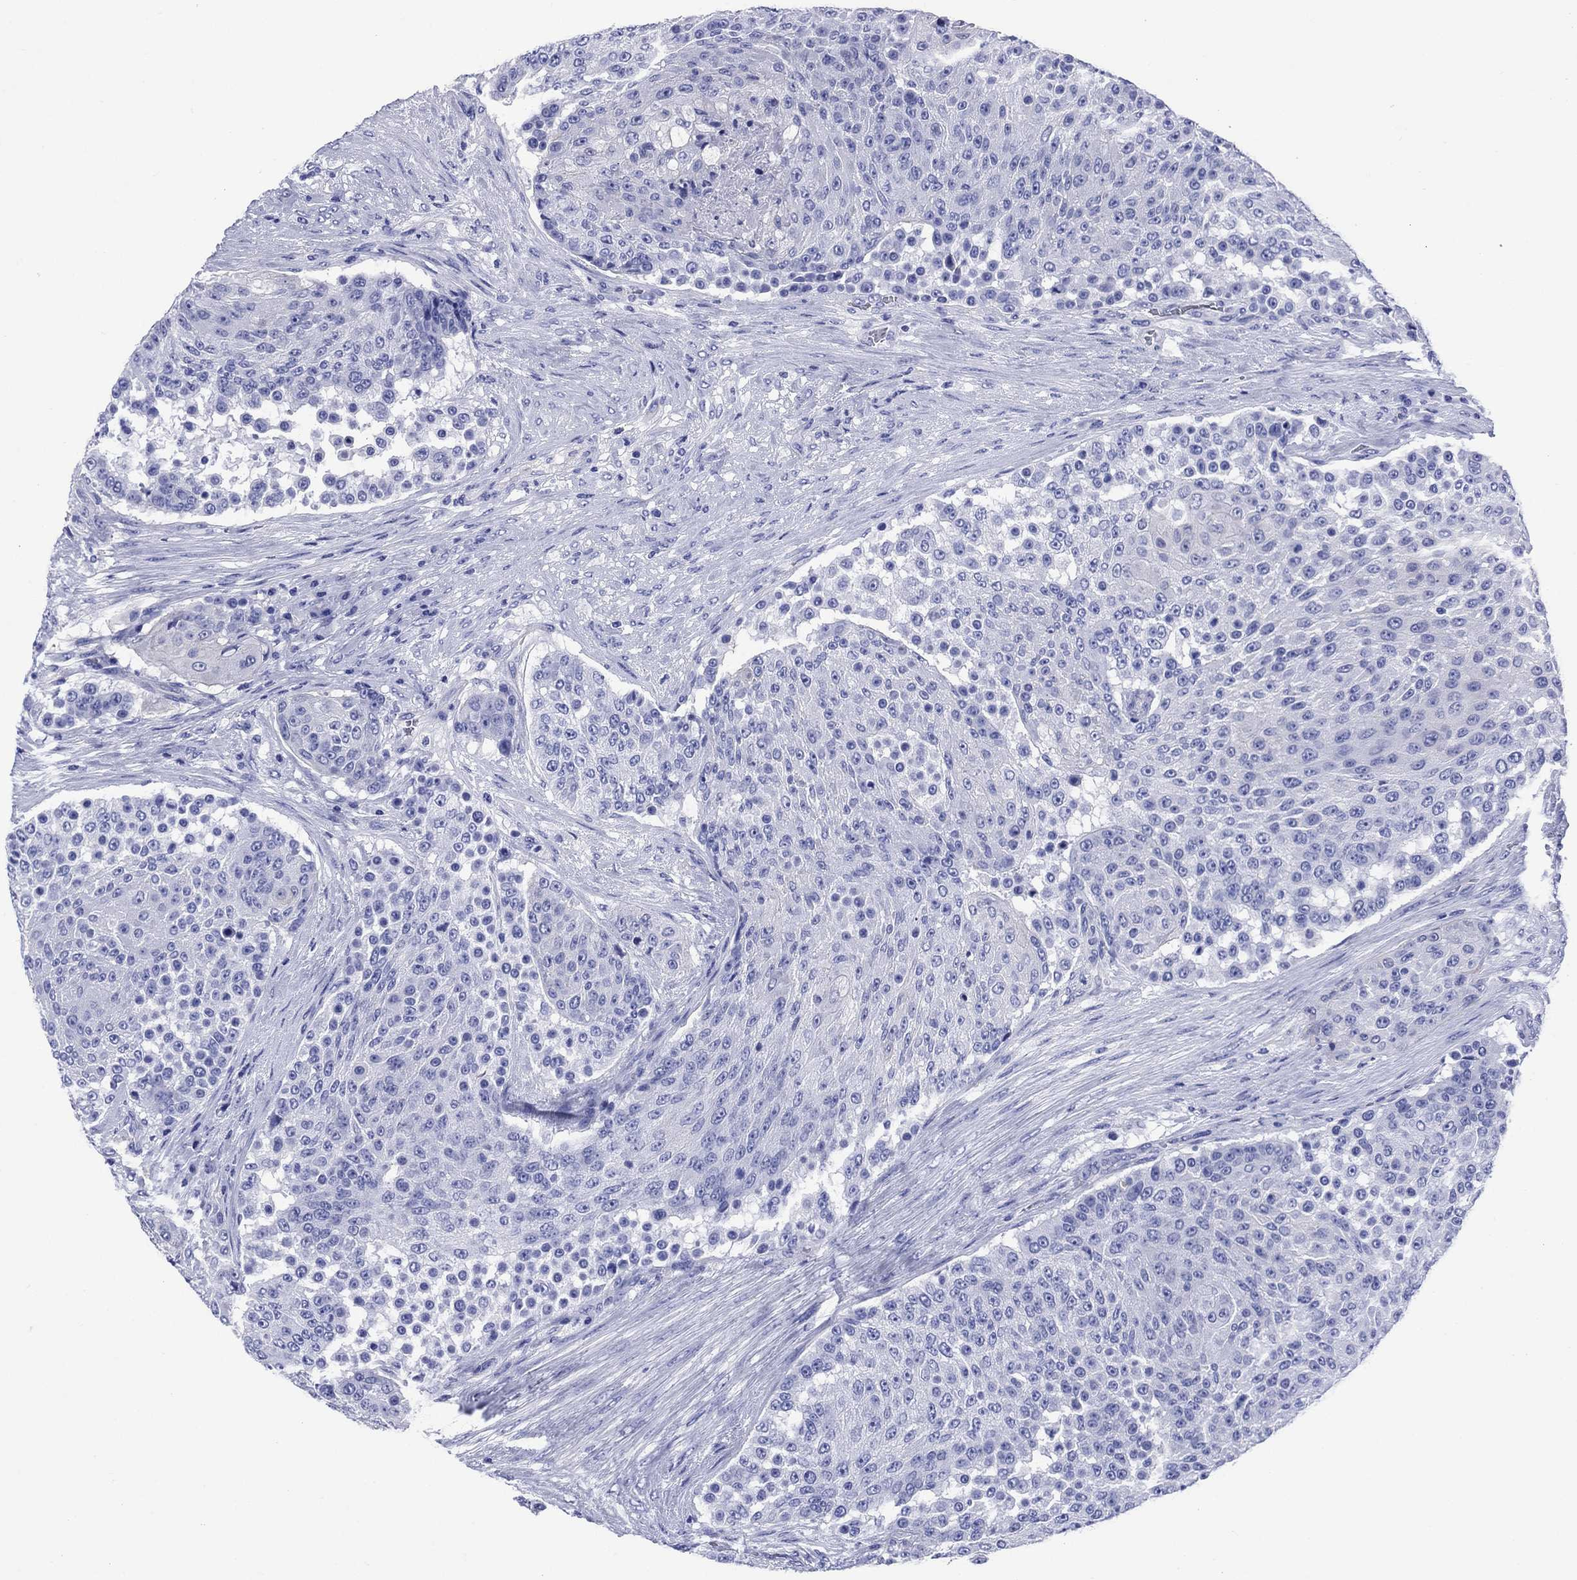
{"staining": {"intensity": "negative", "quantity": "none", "location": "none"}, "tissue": "urothelial cancer", "cell_type": "Tumor cells", "image_type": "cancer", "snomed": [{"axis": "morphology", "description": "Urothelial carcinoma, High grade"}, {"axis": "topography", "description": "Urinary bladder"}], "caption": "DAB (3,3'-diaminobenzidine) immunohistochemical staining of human urothelial cancer shows no significant staining in tumor cells. The staining is performed using DAB (3,3'-diaminobenzidine) brown chromogen with nuclei counter-stained in using hematoxylin.", "gene": "SLC1A2", "patient": {"sex": "female", "age": 63}}